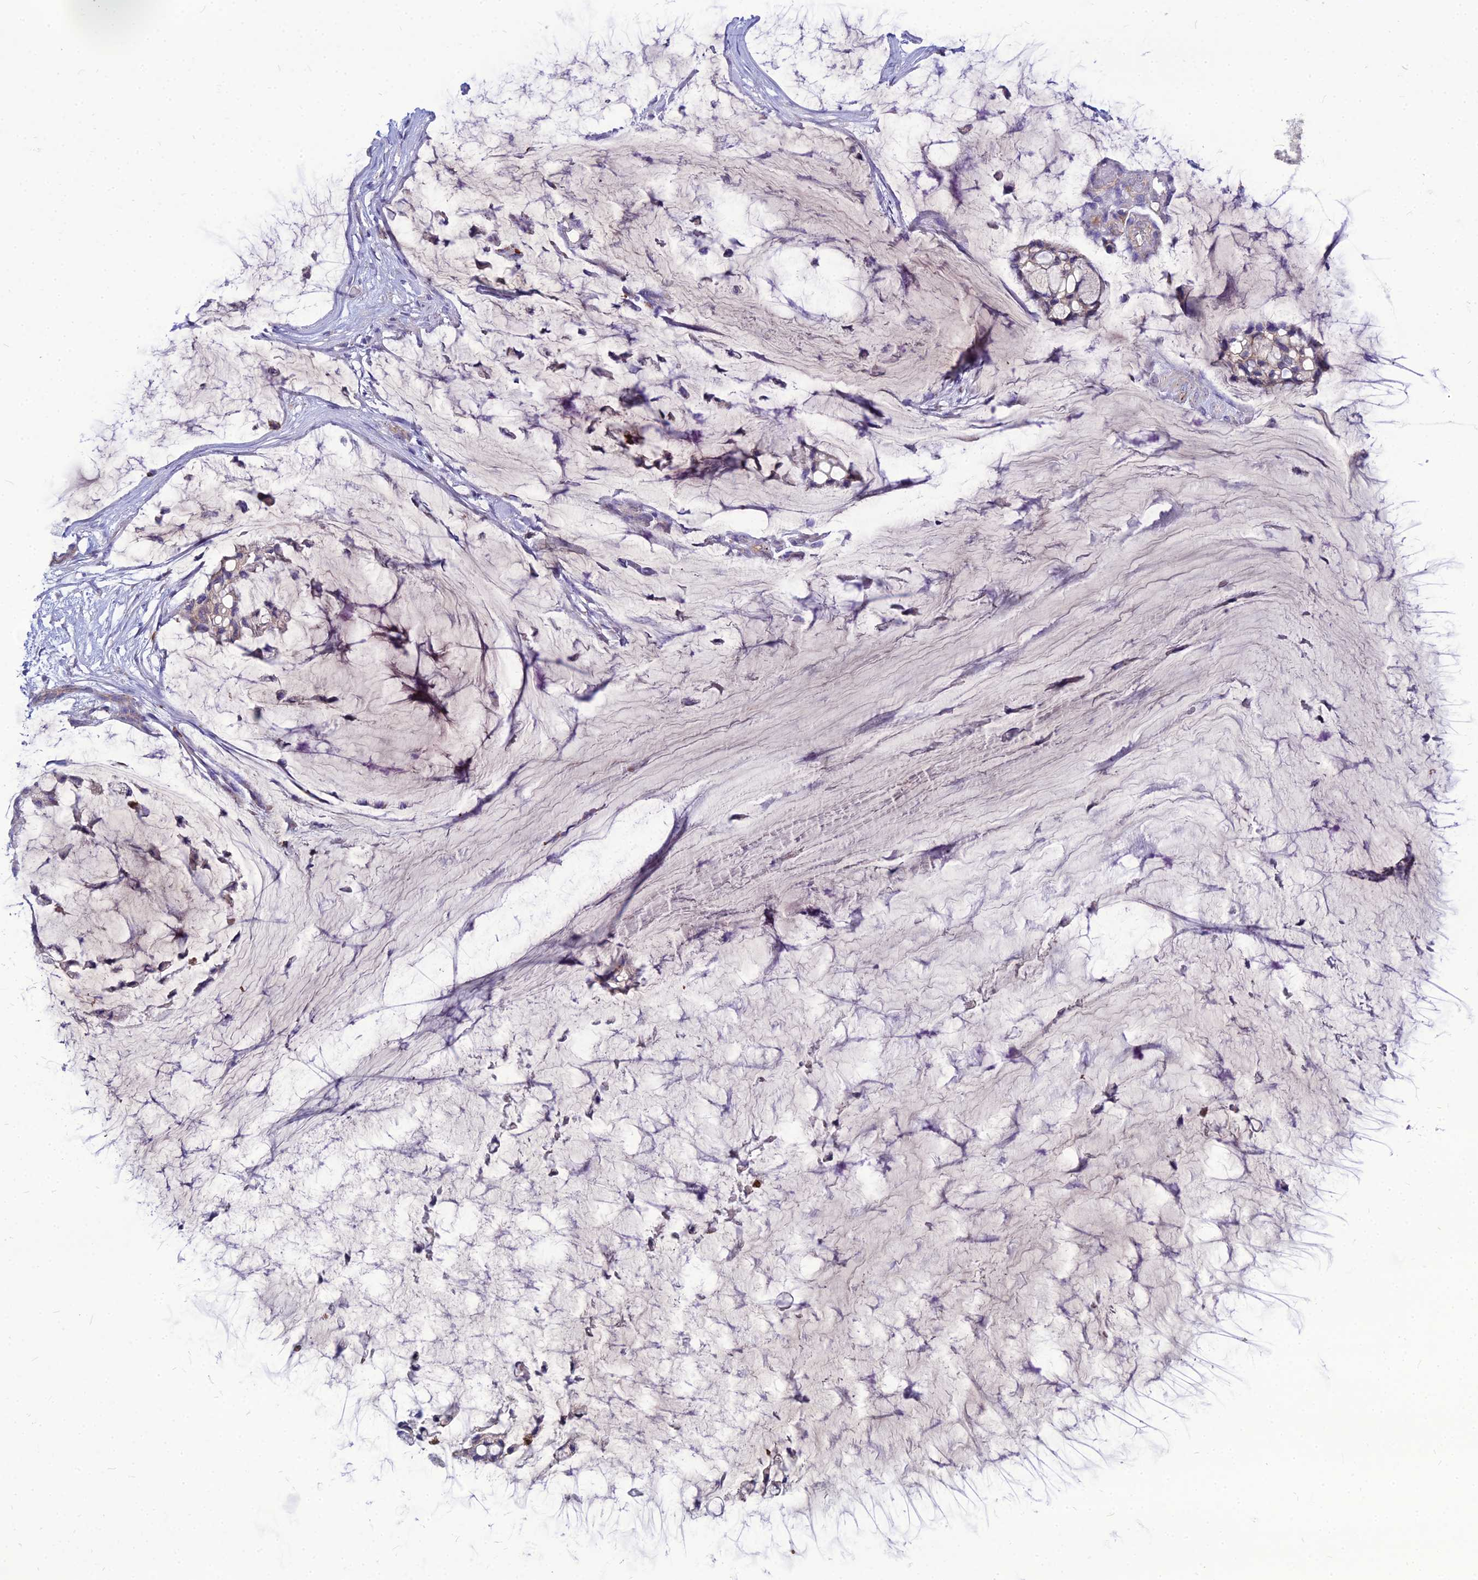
{"staining": {"intensity": "weak", "quantity": "25%-75%", "location": "cytoplasmic/membranous"}, "tissue": "ovarian cancer", "cell_type": "Tumor cells", "image_type": "cancer", "snomed": [{"axis": "morphology", "description": "Cystadenocarcinoma, mucinous, NOS"}, {"axis": "topography", "description": "Ovary"}], "caption": "Human ovarian cancer stained with a protein marker reveals weak staining in tumor cells.", "gene": "PCED1B", "patient": {"sex": "female", "age": 39}}